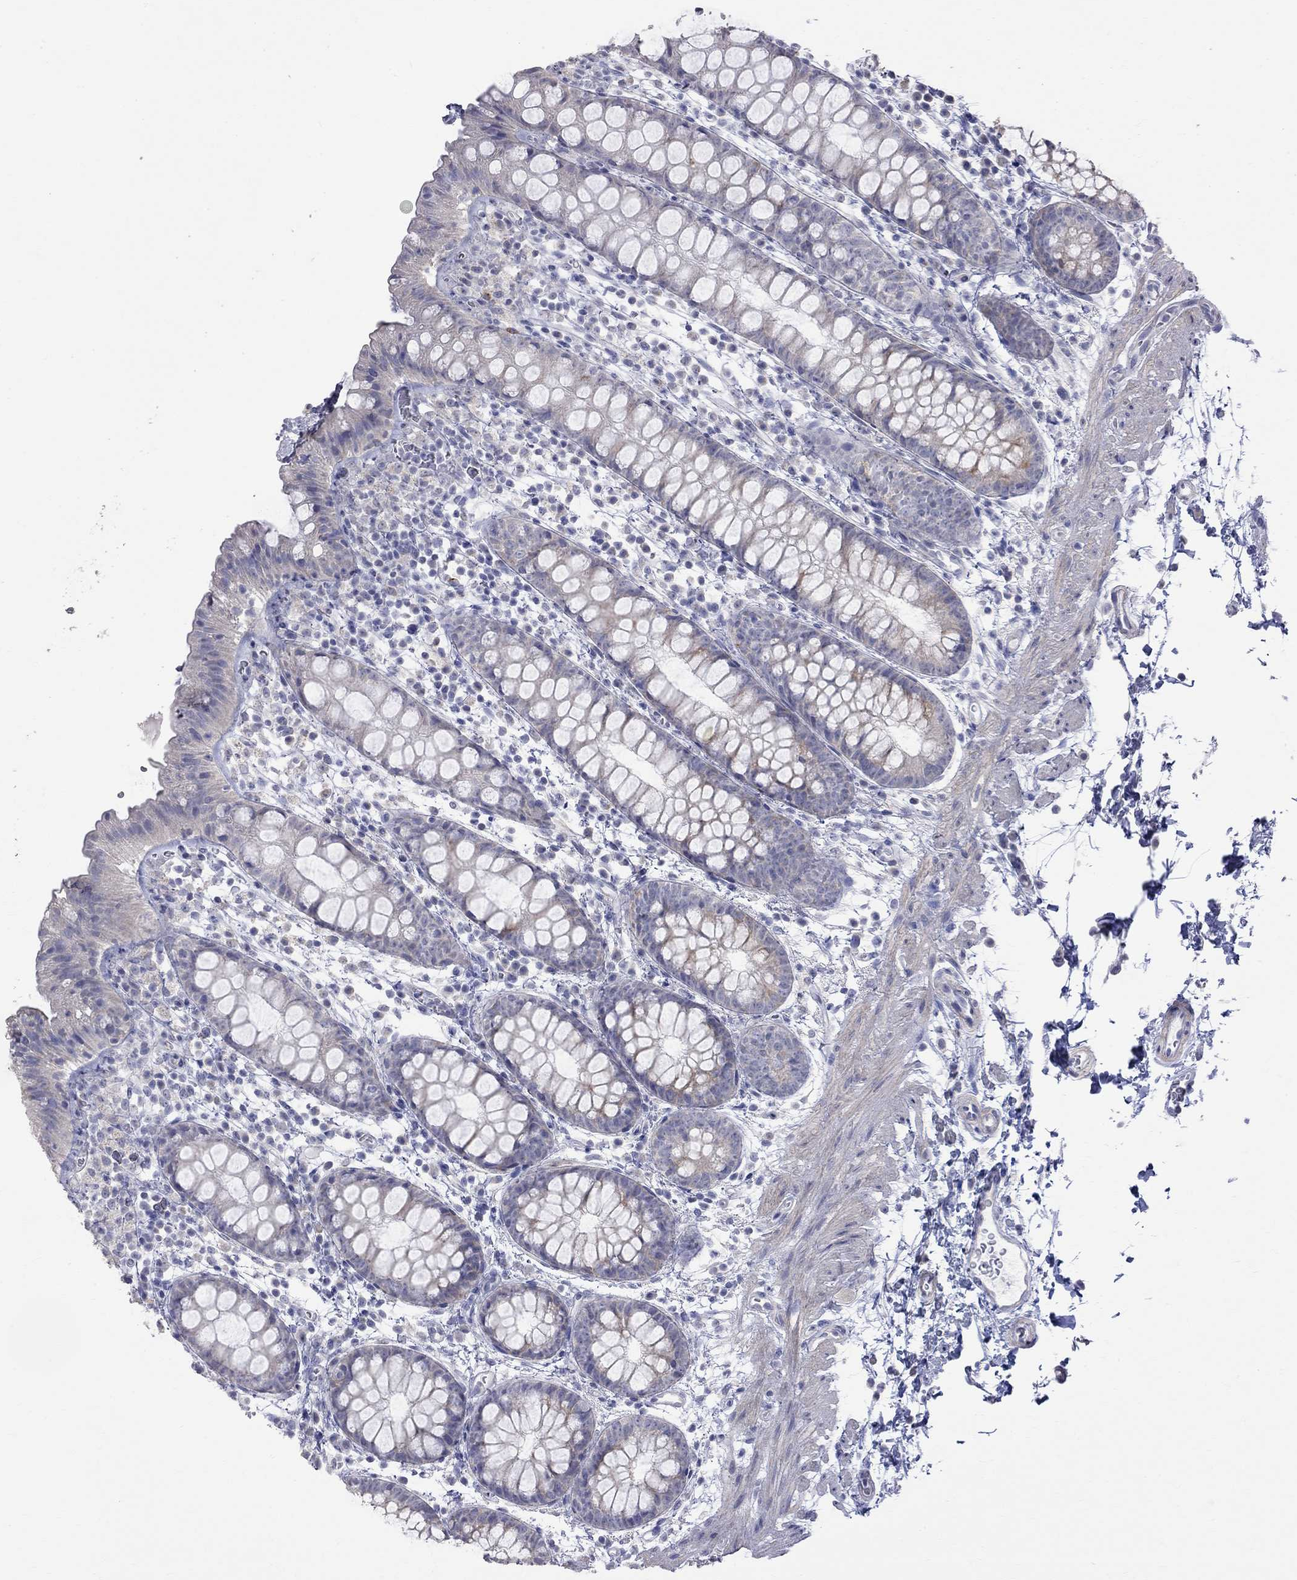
{"staining": {"intensity": "negative", "quantity": "none", "location": "none"}, "tissue": "rectum", "cell_type": "Glandular cells", "image_type": "normal", "snomed": [{"axis": "morphology", "description": "Normal tissue, NOS"}, {"axis": "topography", "description": "Rectum"}], "caption": "Immunohistochemistry of normal human rectum shows no expression in glandular cells. (Stains: DAB (3,3'-diaminobenzidine) IHC with hematoxylin counter stain, Microscopy: brightfield microscopy at high magnification).", "gene": "CKAP2", "patient": {"sex": "male", "age": 57}}